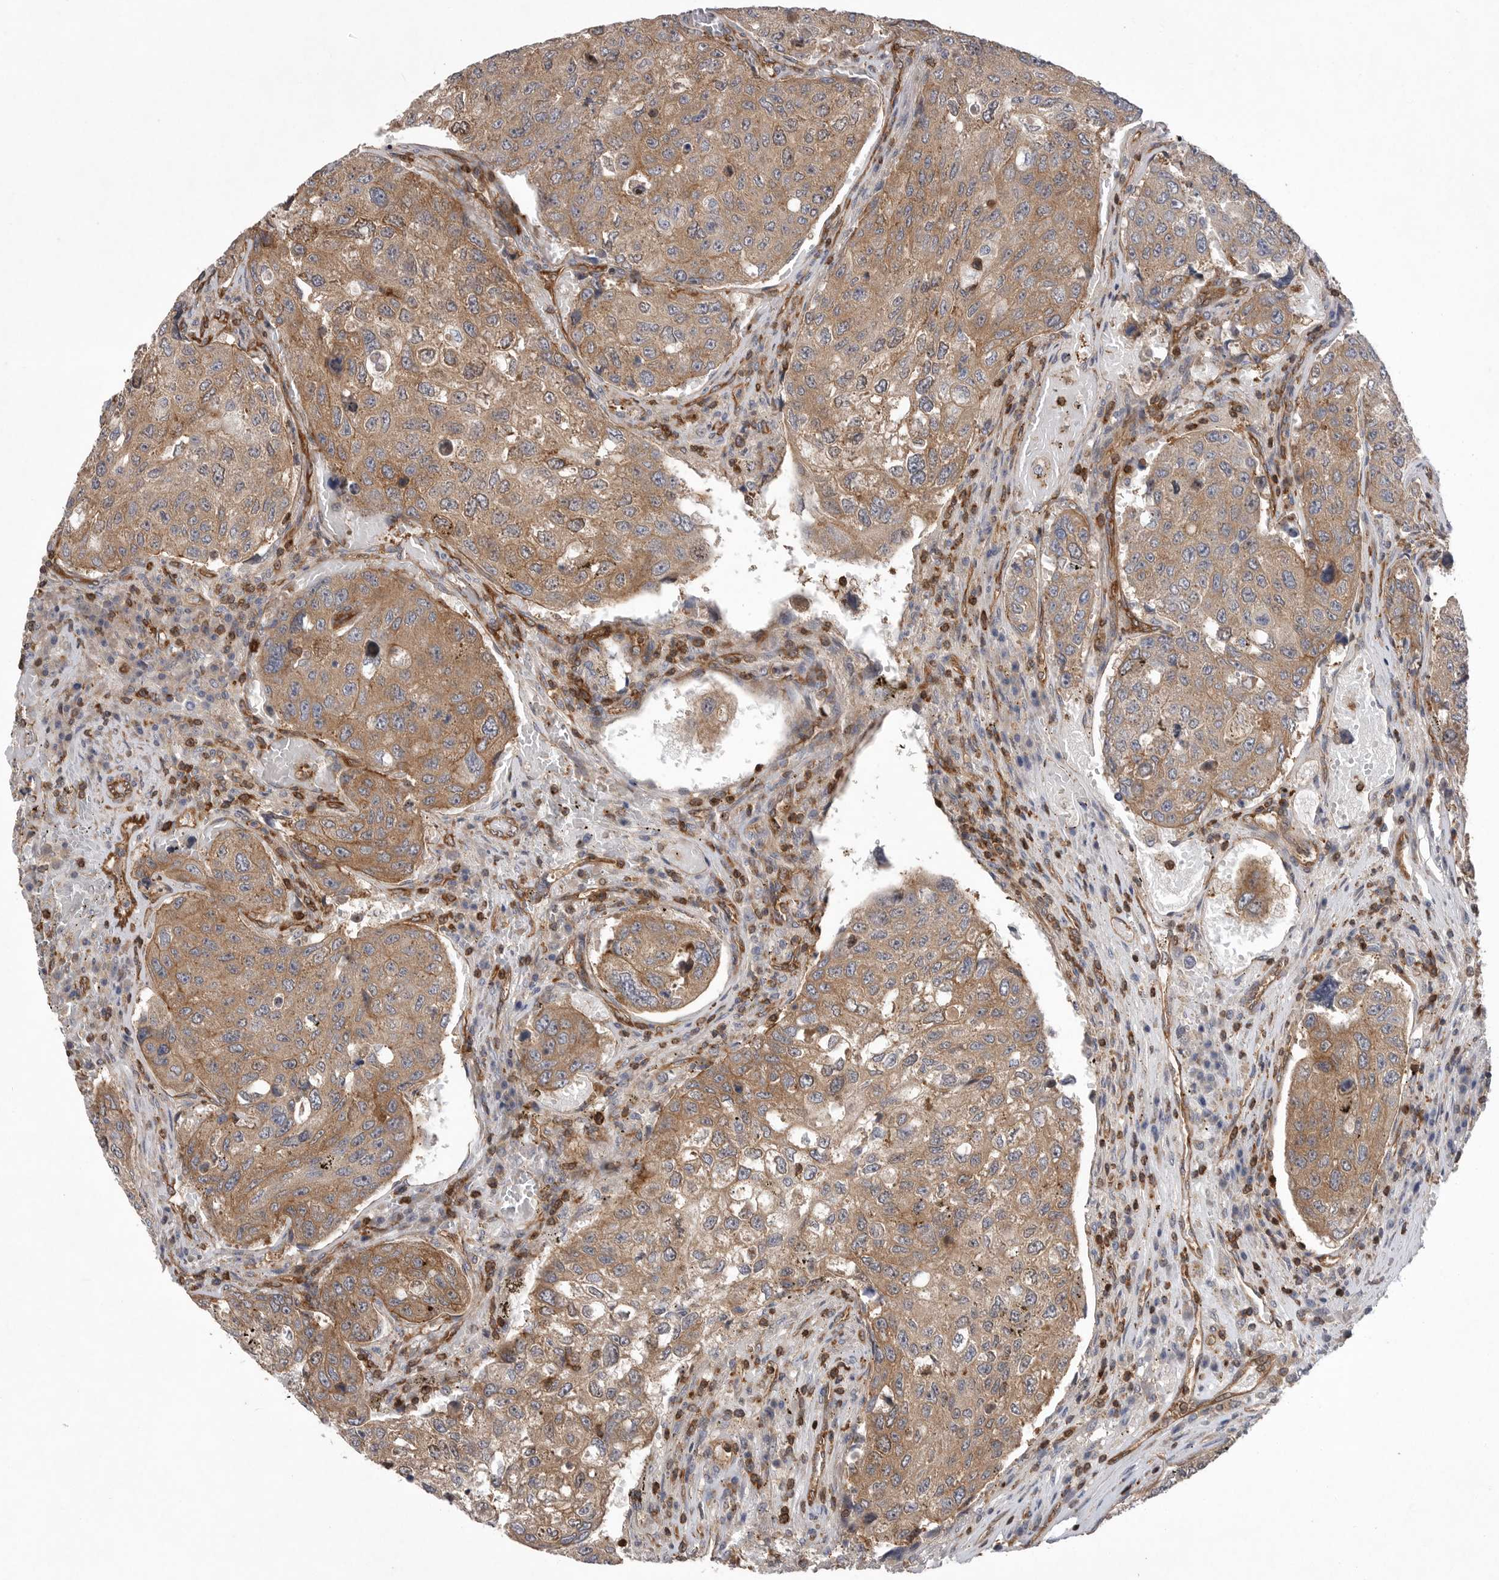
{"staining": {"intensity": "moderate", "quantity": ">75%", "location": "cytoplasmic/membranous"}, "tissue": "urothelial cancer", "cell_type": "Tumor cells", "image_type": "cancer", "snomed": [{"axis": "morphology", "description": "Urothelial carcinoma, High grade"}, {"axis": "topography", "description": "Lymph node"}, {"axis": "topography", "description": "Urinary bladder"}], "caption": "The photomicrograph shows a brown stain indicating the presence of a protein in the cytoplasmic/membranous of tumor cells in urothelial cancer. The staining is performed using DAB (3,3'-diaminobenzidine) brown chromogen to label protein expression. The nuclei are counter-stained blue using hematoxylin.", "gene": "PRKCH", "patient": {"sex": "male", "age": 51}}